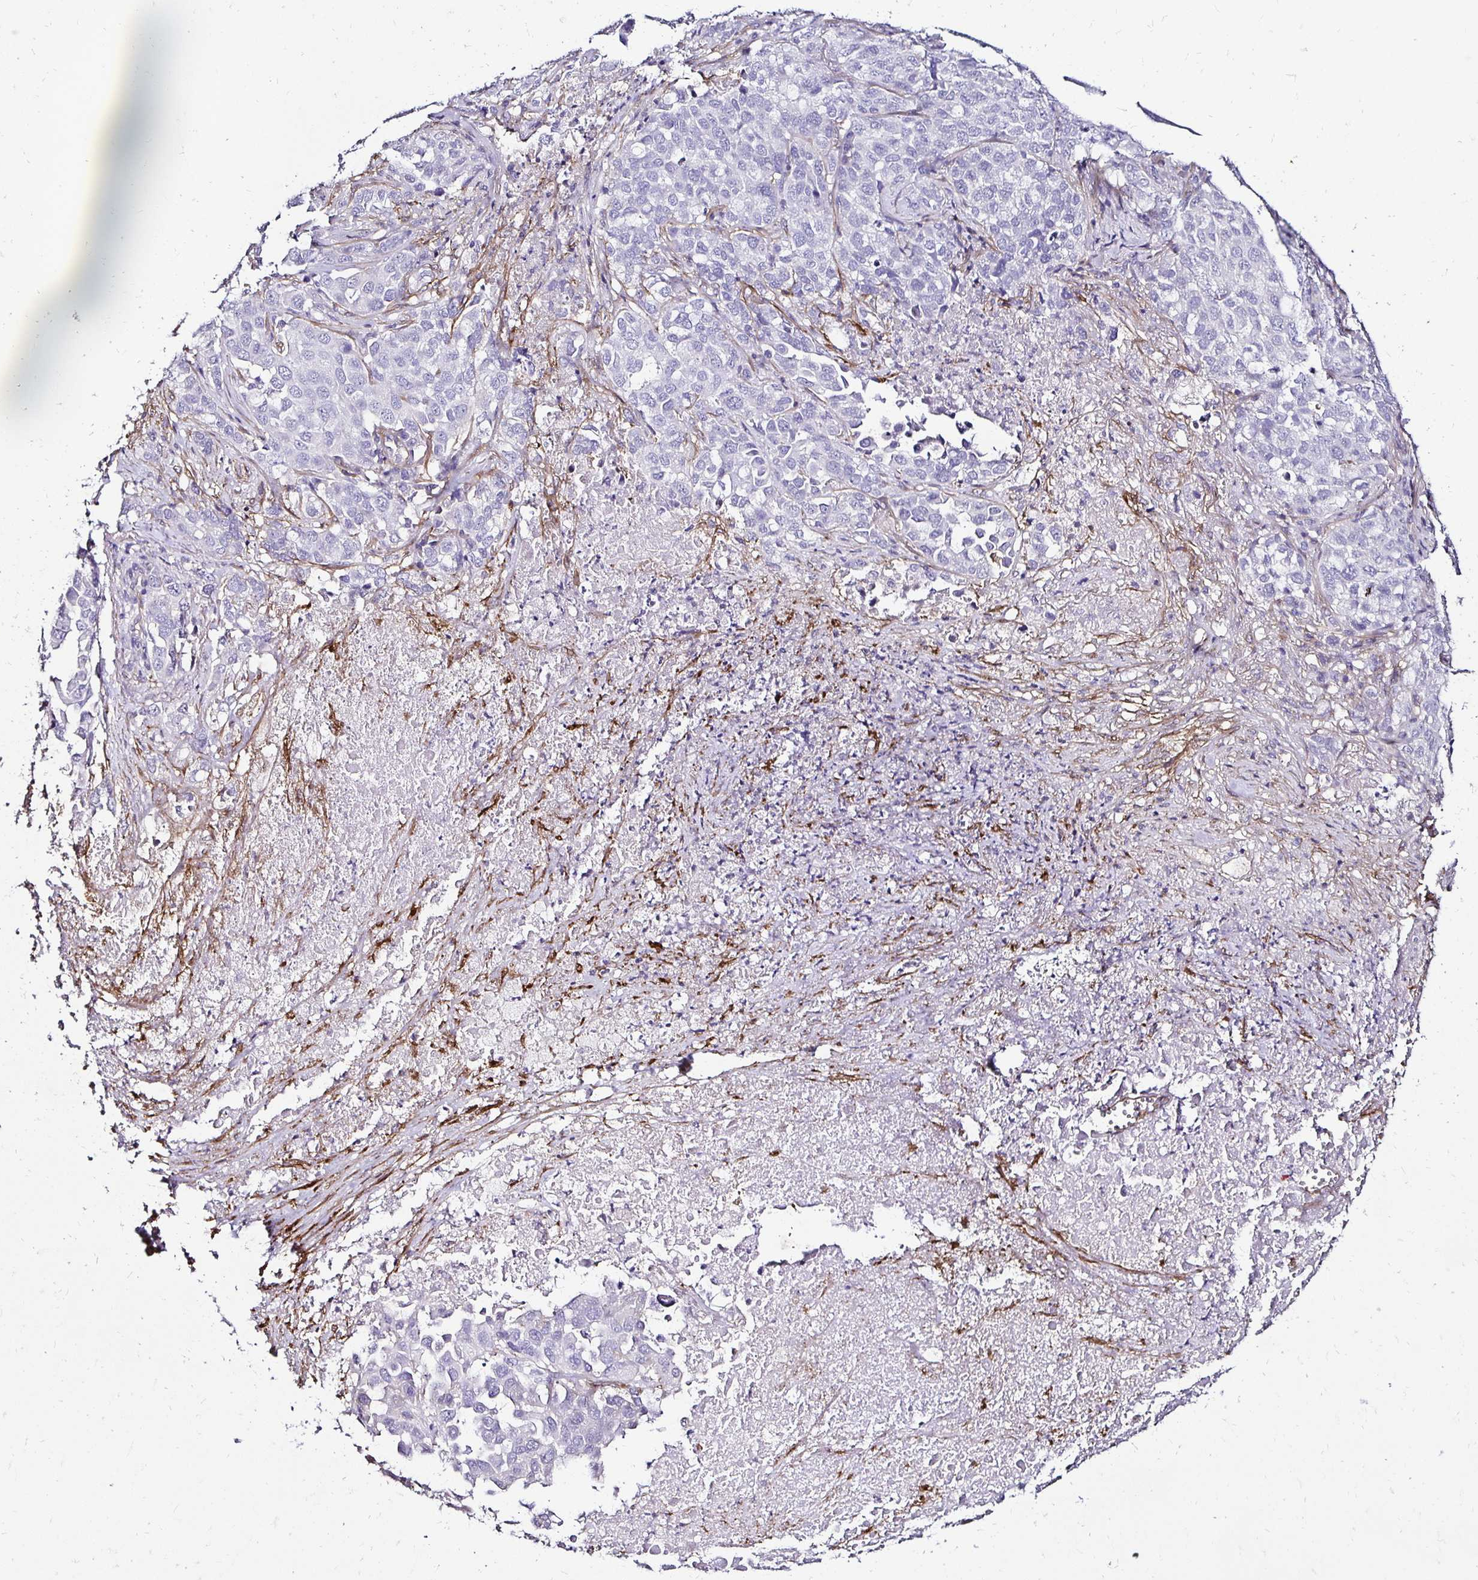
{"staining": {"intensity": "negative", "quantity": "none", "location": "none"}, "tissue": "lung cancer", "cell_type": "Tumor cells", "image_type": "cancer", "snomed": [{"axis": "morphology", "description": "Adenocarcinoma, NOS"}, {"axis": "morphology", "description": "Adenocarcinoma, metastatic, NOS"}, {"axis": "topography", "description": "Lymph node"}, {"axis": "topography", "description": "Lung"}], "caption": "A photomicrograph of human lung cancer is negative for staining in tumor cells.", "gene": "ITGB1", "patient": {"sex": "female", "age": 65}}